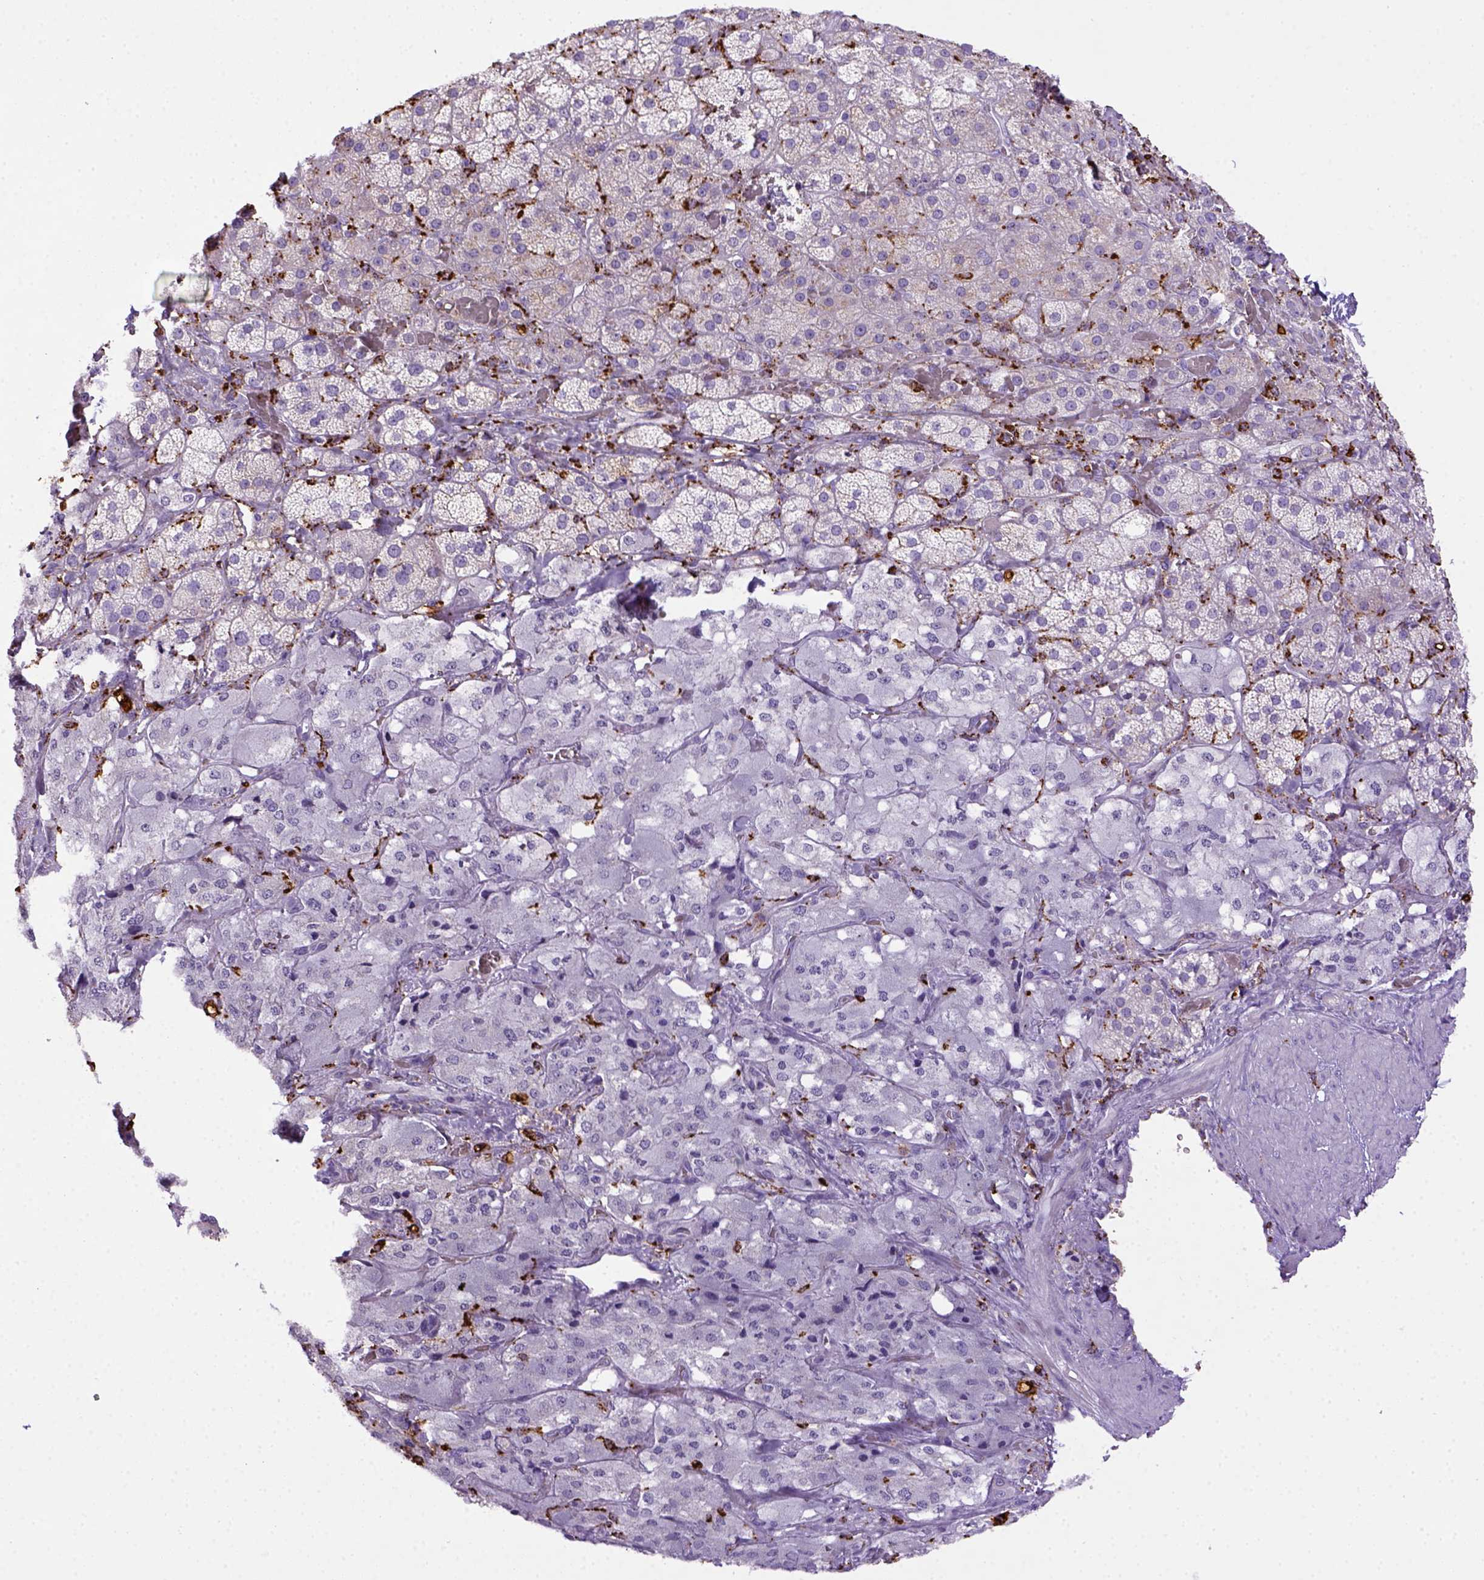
{"staining": {"intensity": "negative", "quantity": "none", "location": "none"}, "tissue": "adrenal gland", "cell_type": "Glandular cells", "image_type": "normal", "snomed": [{"axis": "morphology", "description": "Normal tissue, NOS"}, {"axis": "topography", "description": "Adrenal gland"}], "caption": "Protein analysis of benign adrenal gland displays no significant positivity in glandular cells.", "gene": "CD68", "patient": {"sex": "male", "age": 57}}